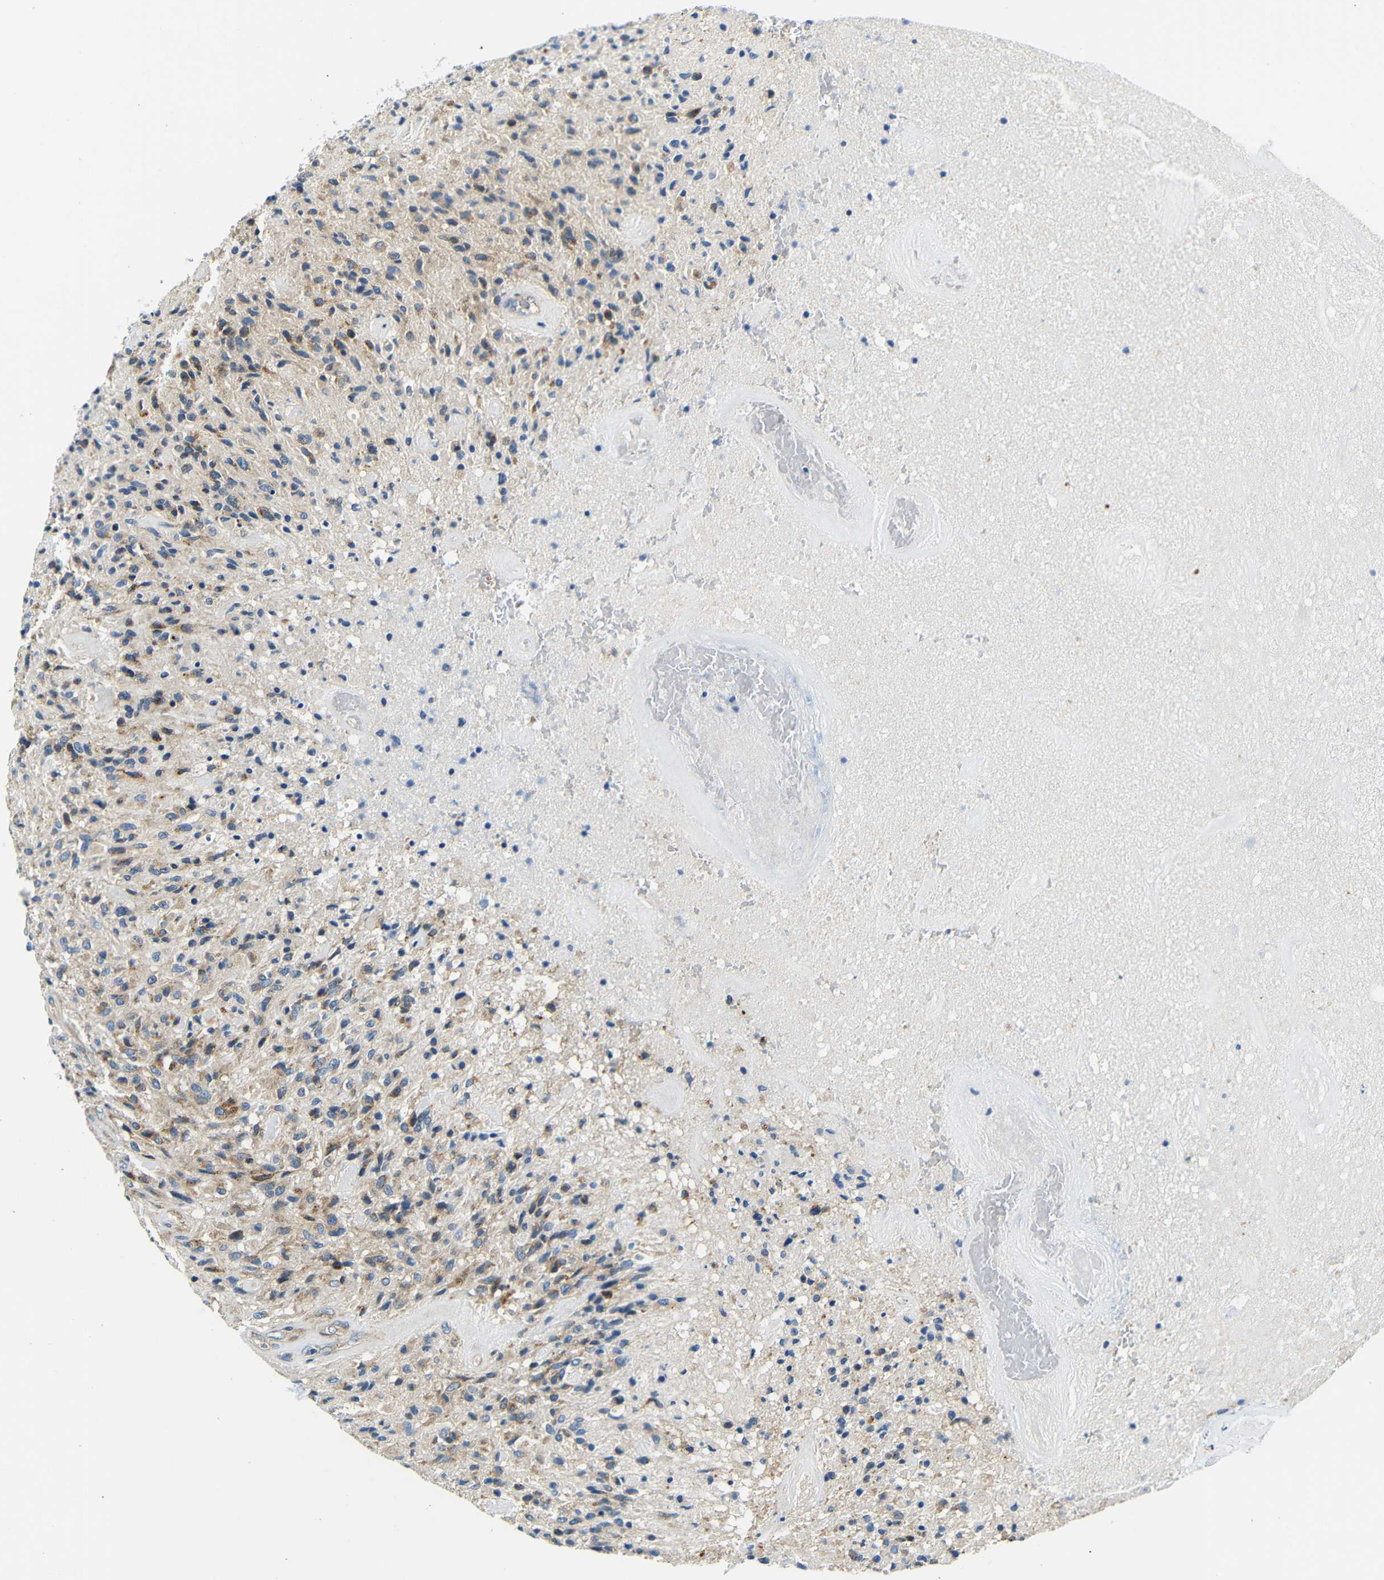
{"staining": {"intensity": "moderate", "quantity": "25%-75%", "location": "cytoplasmic/membranous"}, "tissue": "glioma", "cell_type": "Tumor cells", "image_type": "cancer", "snomed": [{"axis": "morphology", "description": "Glioma, malignant, High grade"}, {"axis": "topography", "description": "Brain"}], "caption": "IHC (DAB (3,3'-diaminobenzidine)) staining of human glioma shows moderate cytoplasmic/membranous protein expression in about 25%-75% of tumor cells. The staining is performed using DAB (3,3'-diaminobenzidine) brown chromogen to label protein expression. The nuclei are counter-stained blue using hematoxylin.", "gene": "USO1", "patient": {"sex": "male", "age": 71}}